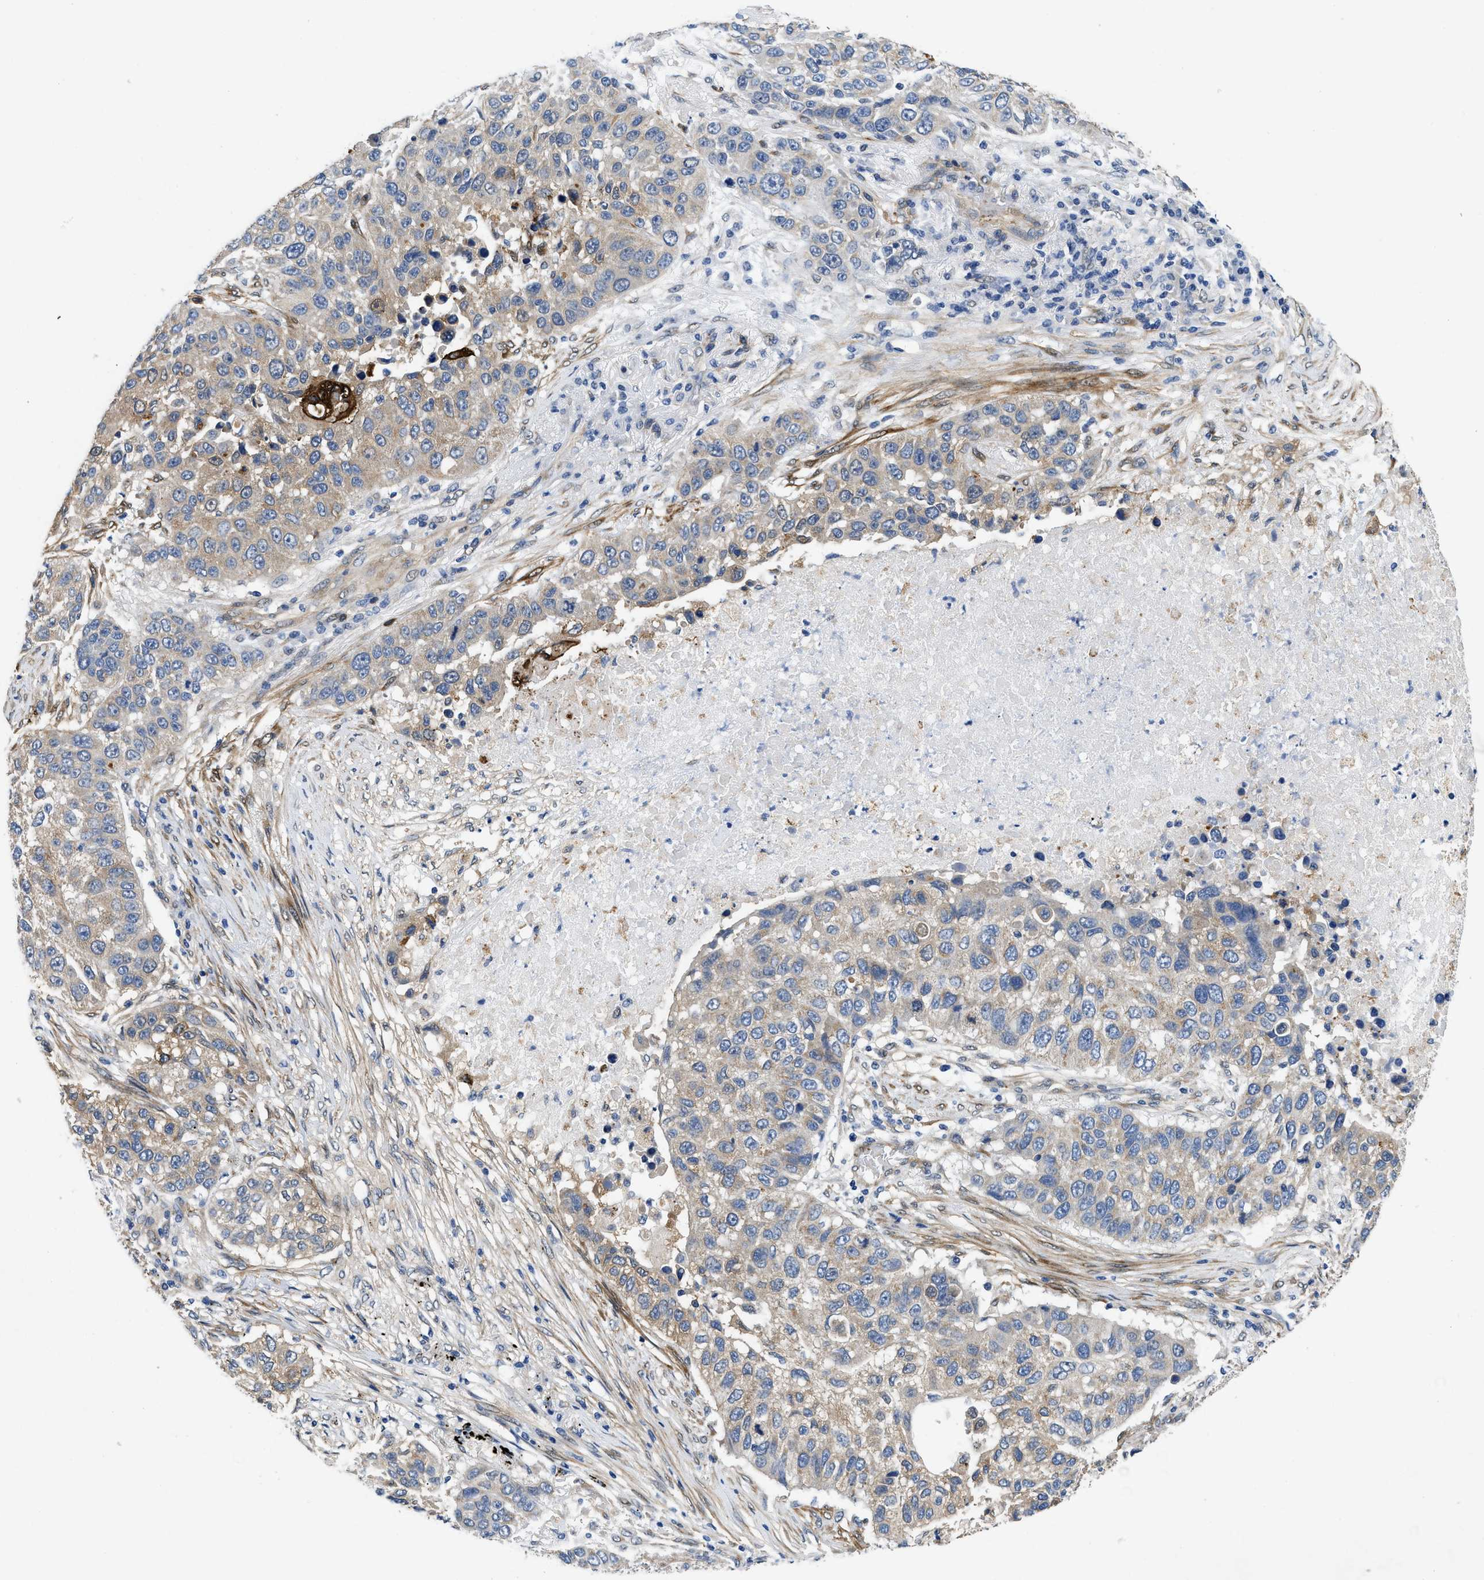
{"staining": {"intensity": "weak", "quantity": "25%-75%", "location": "cytoplasmic/membranous"}, "tissue": "lung cancer", "cell_type": "Tumor cells", "image_type": "cancer", "snomed": [{"axis": "morphology", "description": "Squamous cell carcinoma, NOS"}, {"axis": "topography", "description": "Lung"}], "caption": "A low amount of weak cytoplasmic/membranous expression is seen in about 25%-75% of tumor cells in lung squamous cell carcinoma tissue.", "gene": "RAPH1", "patient": {"sex": "male", "age": 57}}